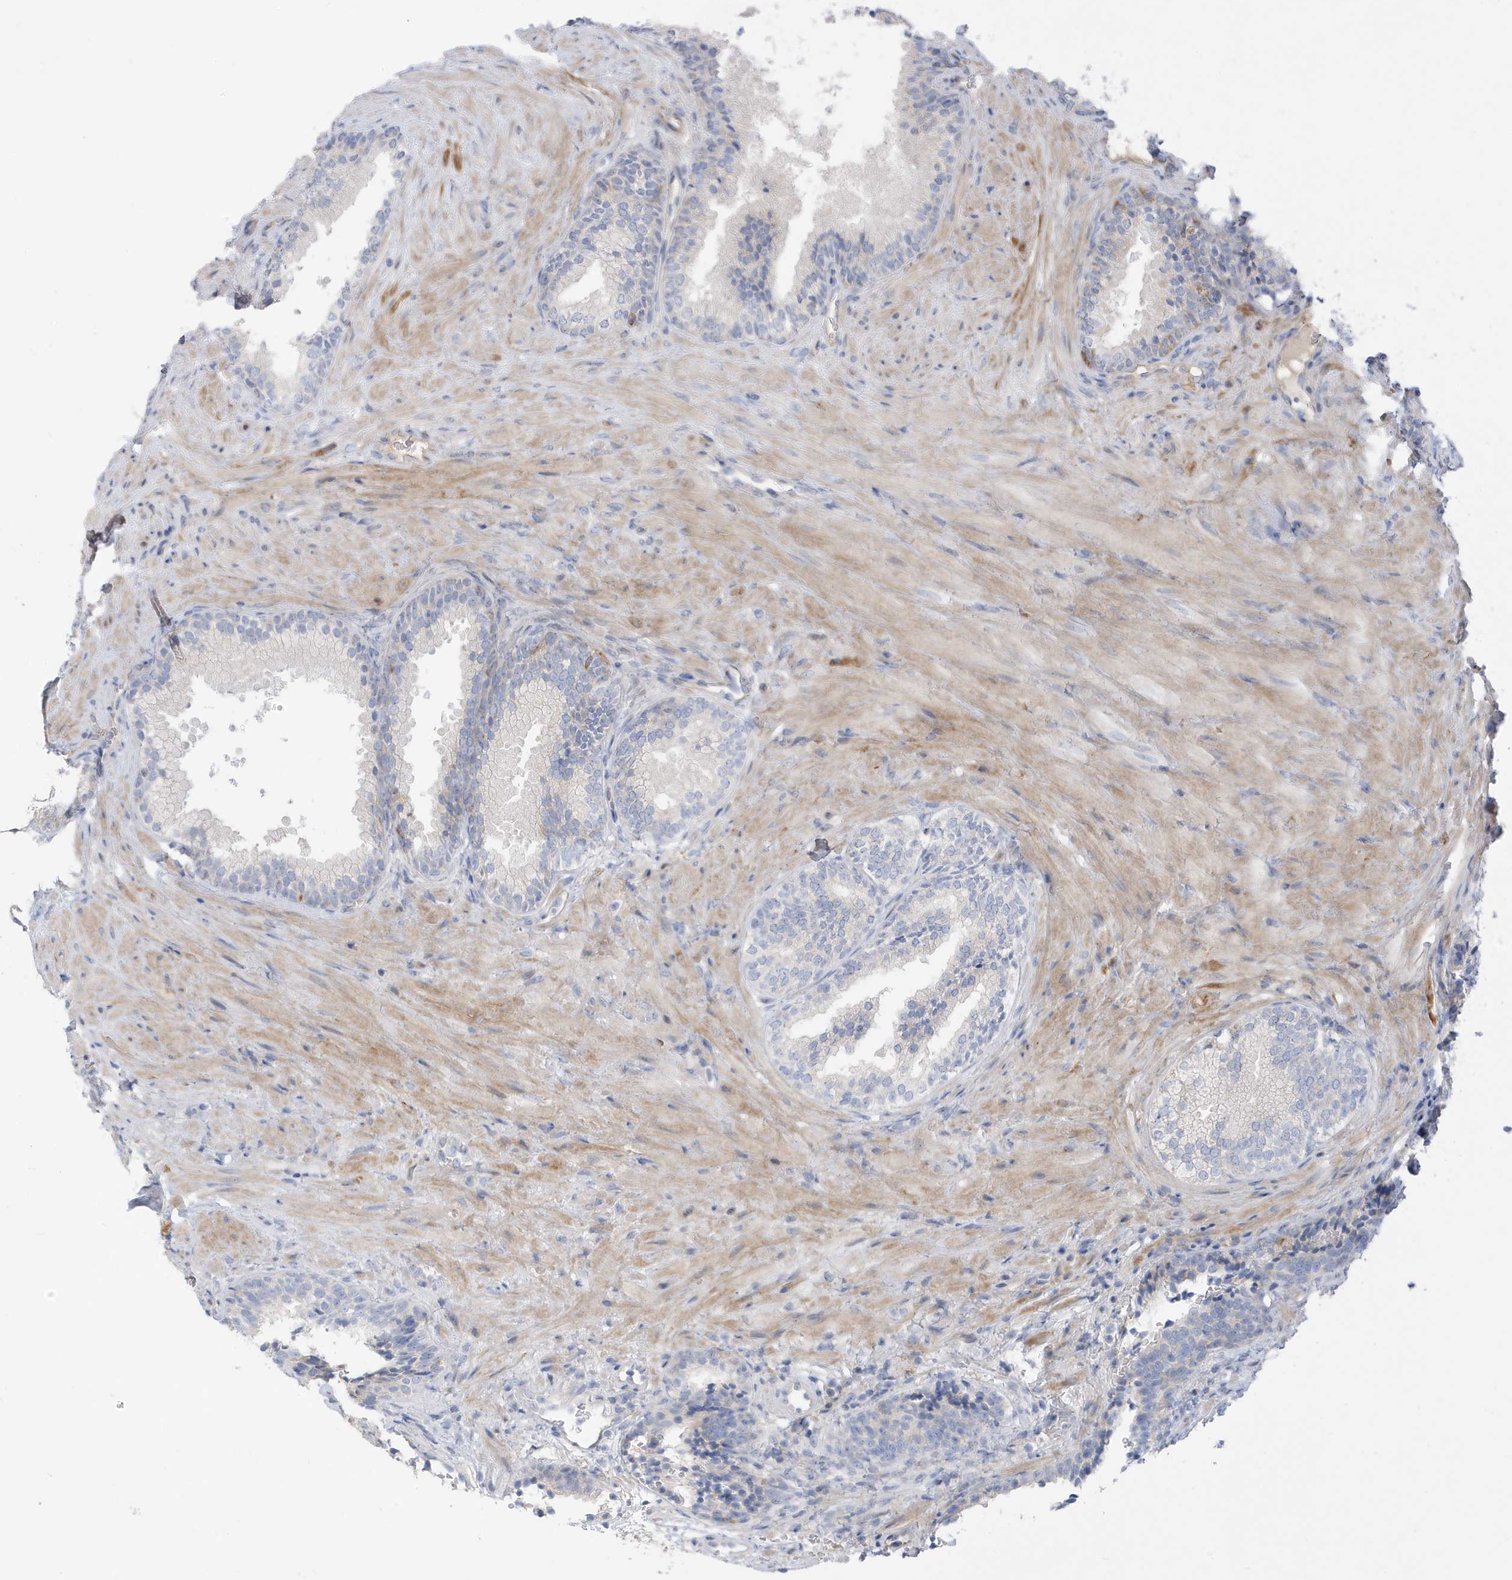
{"staining": {"intensity": "negative", "quantity": "none", "location": "none"}, "tissue": "prostate", "cell_type": "Glandular cells", "image_type": "normal", "snomed": [{"axis": "morphology", "description": "Normal tissue, NOS"}, {"axis": "topography", "description": "Prostate"}], "caption": "Unremarkable prostate was stained to show a protein in brown. There is no significant positivity in glandular cells. The staining was performed using DAB (3,3'-diaminobenzidine) to visualize the protein expression in brown, while the nuclei were stained in blue with hematoxylin (Magnification: 20x).", "gene": "ATP13A5", "patient": {"sex": "male", "age": 76}}